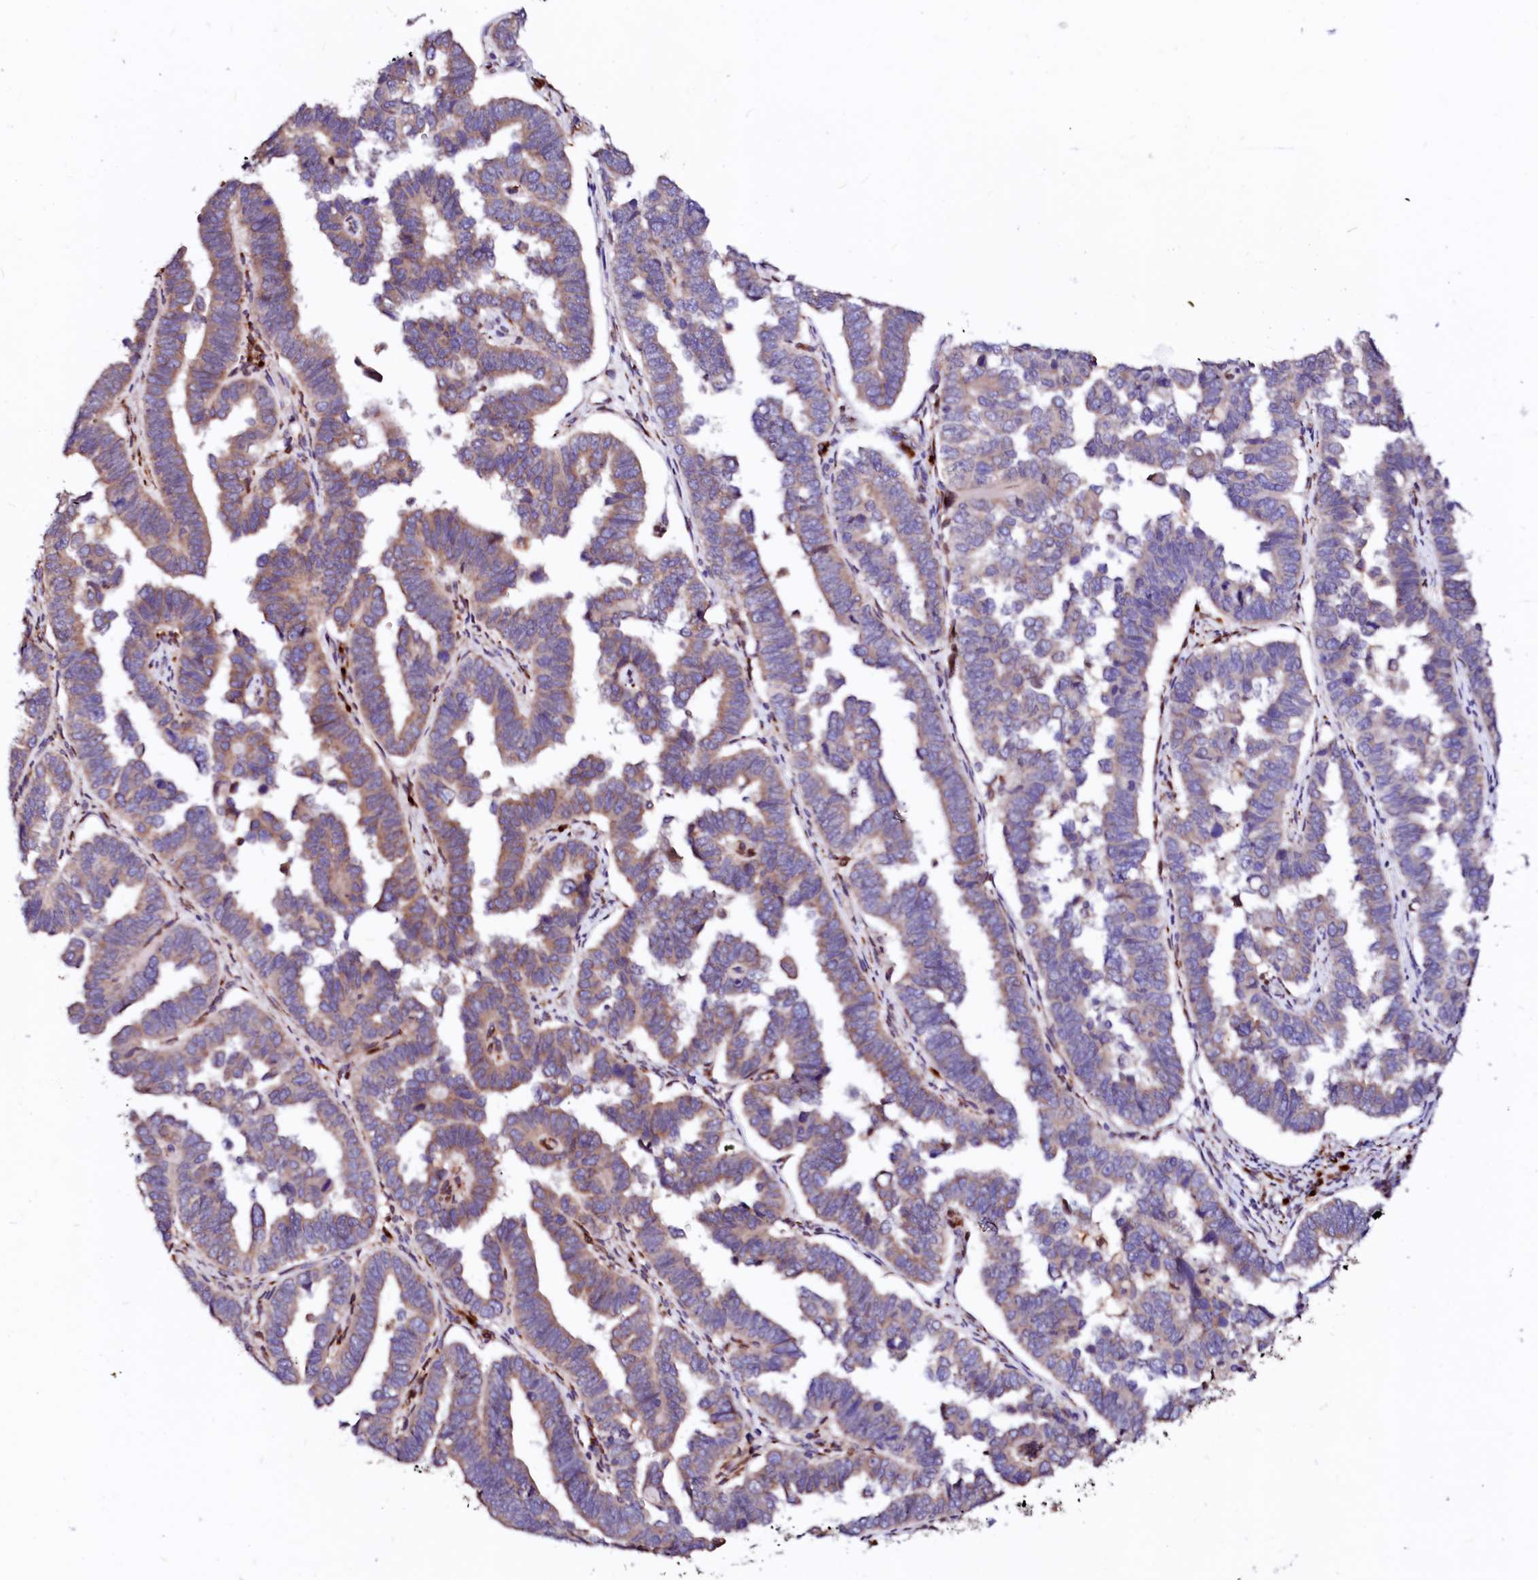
{"staining": {"intensity": "moderate", "quantity": "25%-75%", "location": "cytoplasmic/membranous"}, "tissue": "endometrial cancer", "cell_type": "Tumor cells", "image_type": "cancer", "snomed": [{"axis": "morphology", "description": "Adenocarcinoma, NOS"}, {"axis": "topography", "description": "Endometrium"}], "caption": "Immunohistochemical staining of human endometrial adenocarcinoma shows medium levels of moderate cytoplasmic/membranous protein staining in approximately 25%-75% of tumor cells. Nuclei are stained in blue.", "gene": "LMAN1", "patient": {"sex": "female", "age": 75}}